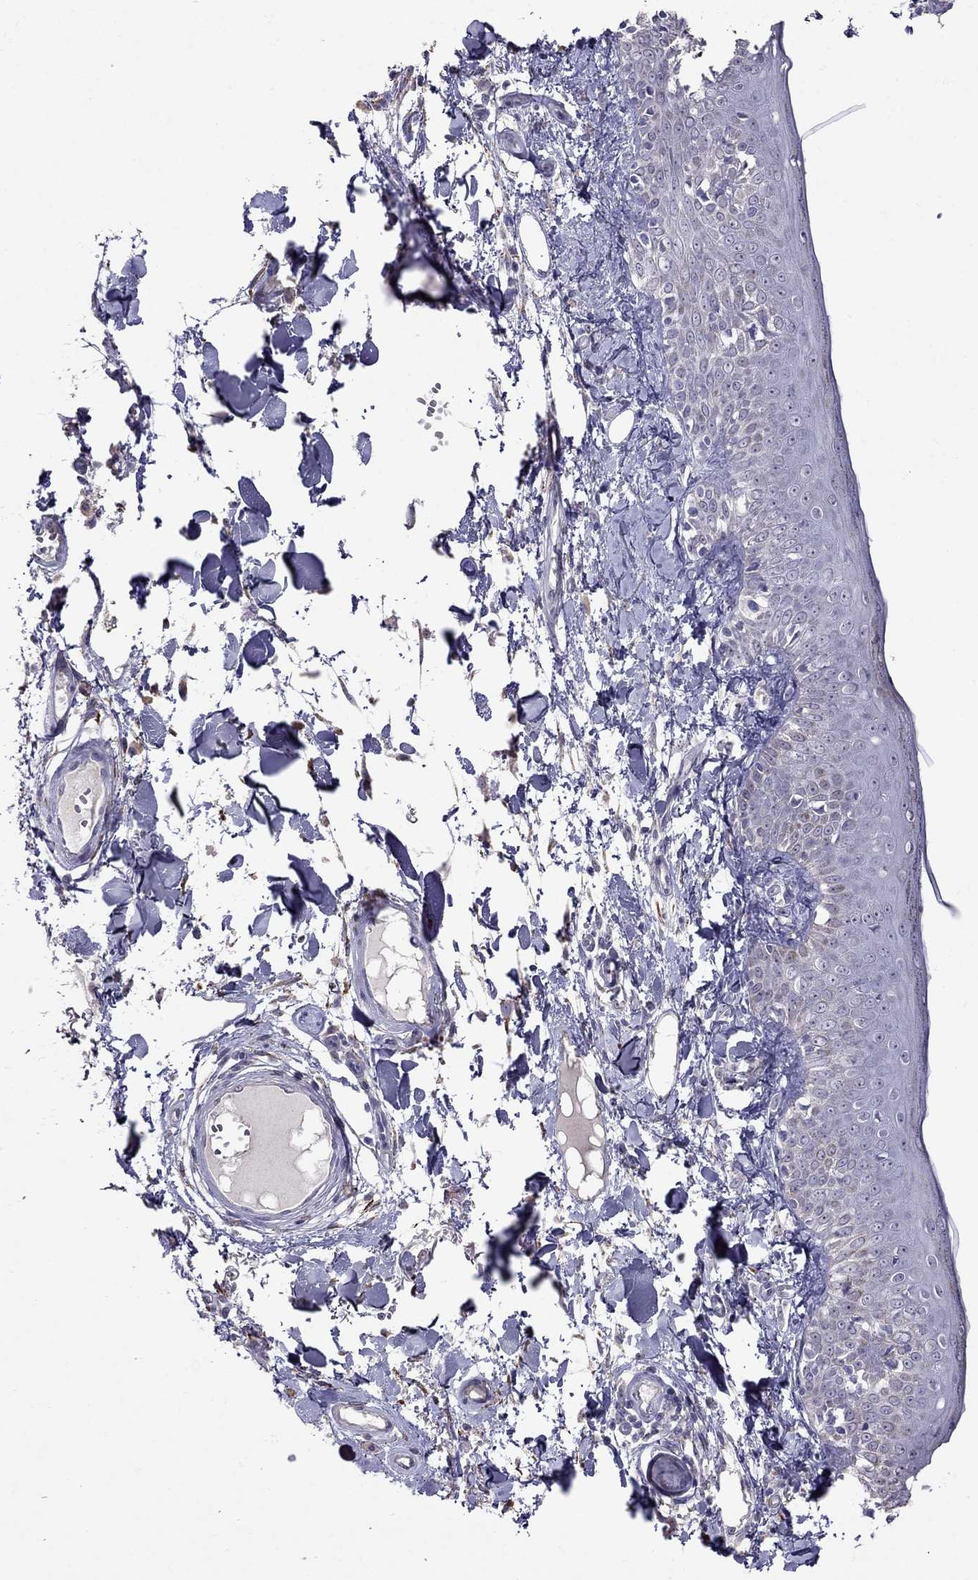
{"staining": {"intensity": "negative", "quantity": "none", "location": "none"}, "tissue": "skin", "cell_type": "Fibroblasts", "image_type": "normal", "snomed": [{"axis": "morphology", "description": "Normal tissue, NOS"}, {"axis": "topography", "description": "Skin"}], "caption": "Fibroblasts are negative for protein expression in unremarkable human skin. The staining is performed using DAB brown chromogen with nuclei counter-stained in using hematoxylin.", "gene": "MYO3B", "patient": {"sex": "male", "age": 76}}